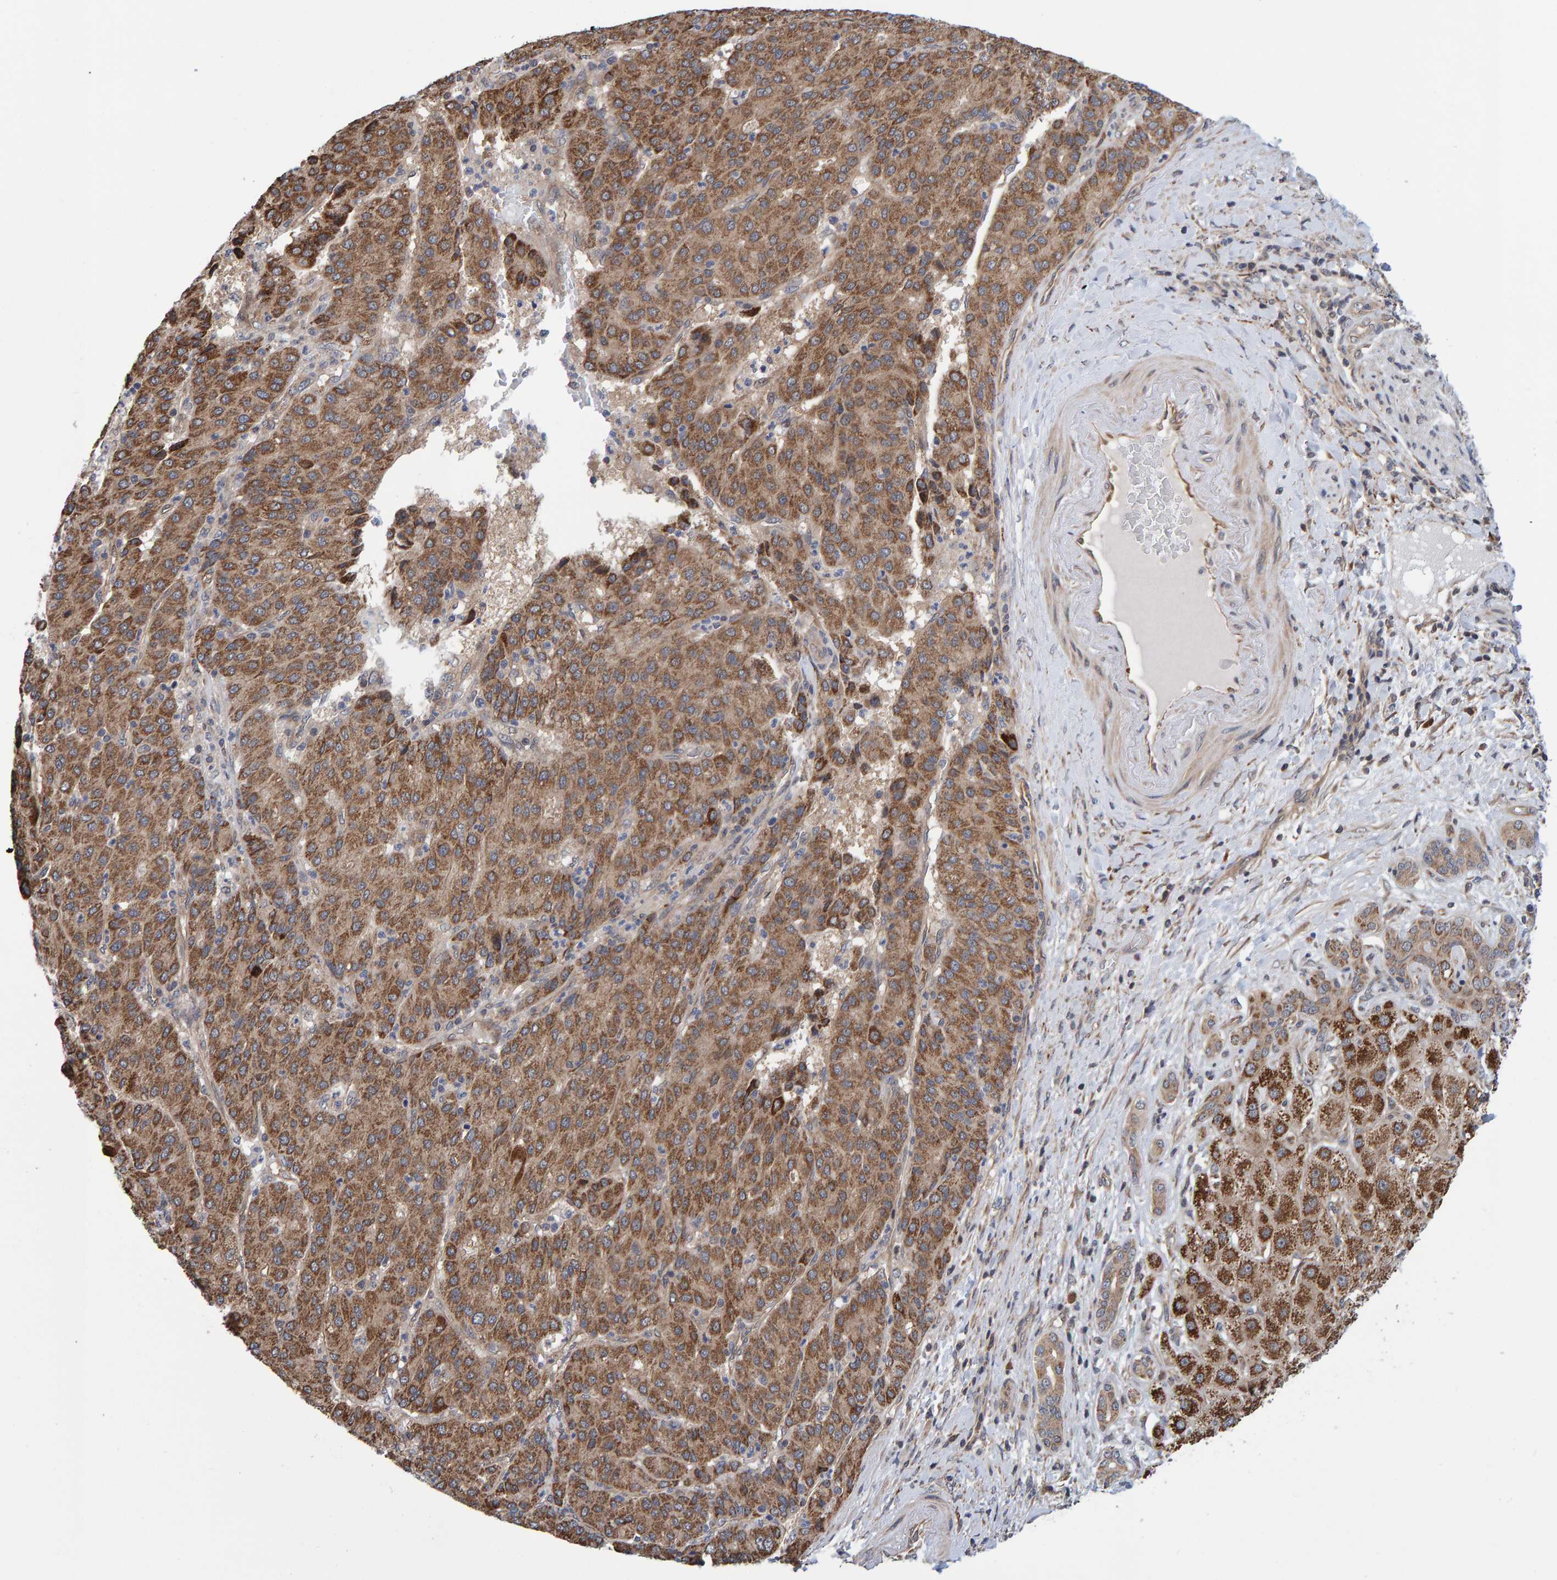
{"staining": {"intensity": "moderate", "quantity": ">75%", "location": "cytoplasmic/membranous"}, "tissue": "liver cancer", "cell_type": "Tumor cells", "image_type": "cancer", "snomed": [{"axis": "morphology", "description": "Carcinoma, Hepatocellular, NOS"}, {"axis": "topography", "description": "Liver"}], "caption": "Moderate cytoplasmic/membranous staining is present in approximately >75% of tumor cells in liver hepatocellular carcinoma.", "gene": "SCRN2", "patient": {"sex": "male", "age": 65}}